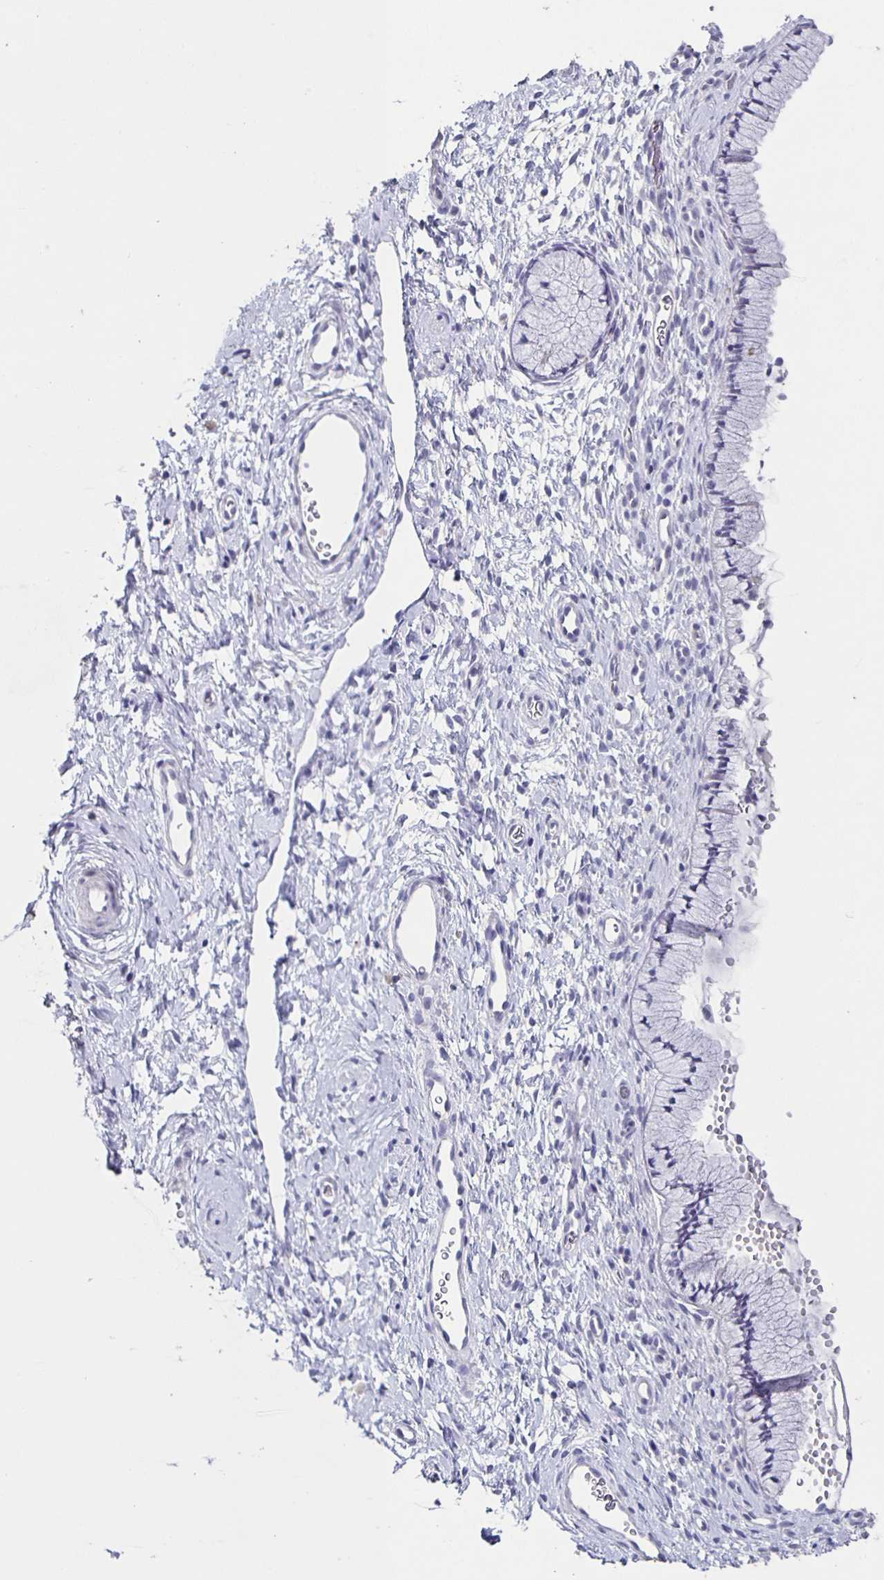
{"staining": {"intensity": "negative", "quantity": "none", "location": "none"}, "tissue": "cervix", "cell_type": "Glandular cells", "image_type": "normal", "snomed": [{"axis": "morphology", "description": "Normal tissue, NOS"}, {"axis": "topography", "description": "Cervix"}], "caption": "IHC of benign human cervix reveals no expression in glandular cells. (Stains: DAB IHC with hematoxylin counter stain, Microscopy: brightfield microscopy at high magnification).", "gene": "CARNS1", "patient": {"sex": "female", "age": 36}}